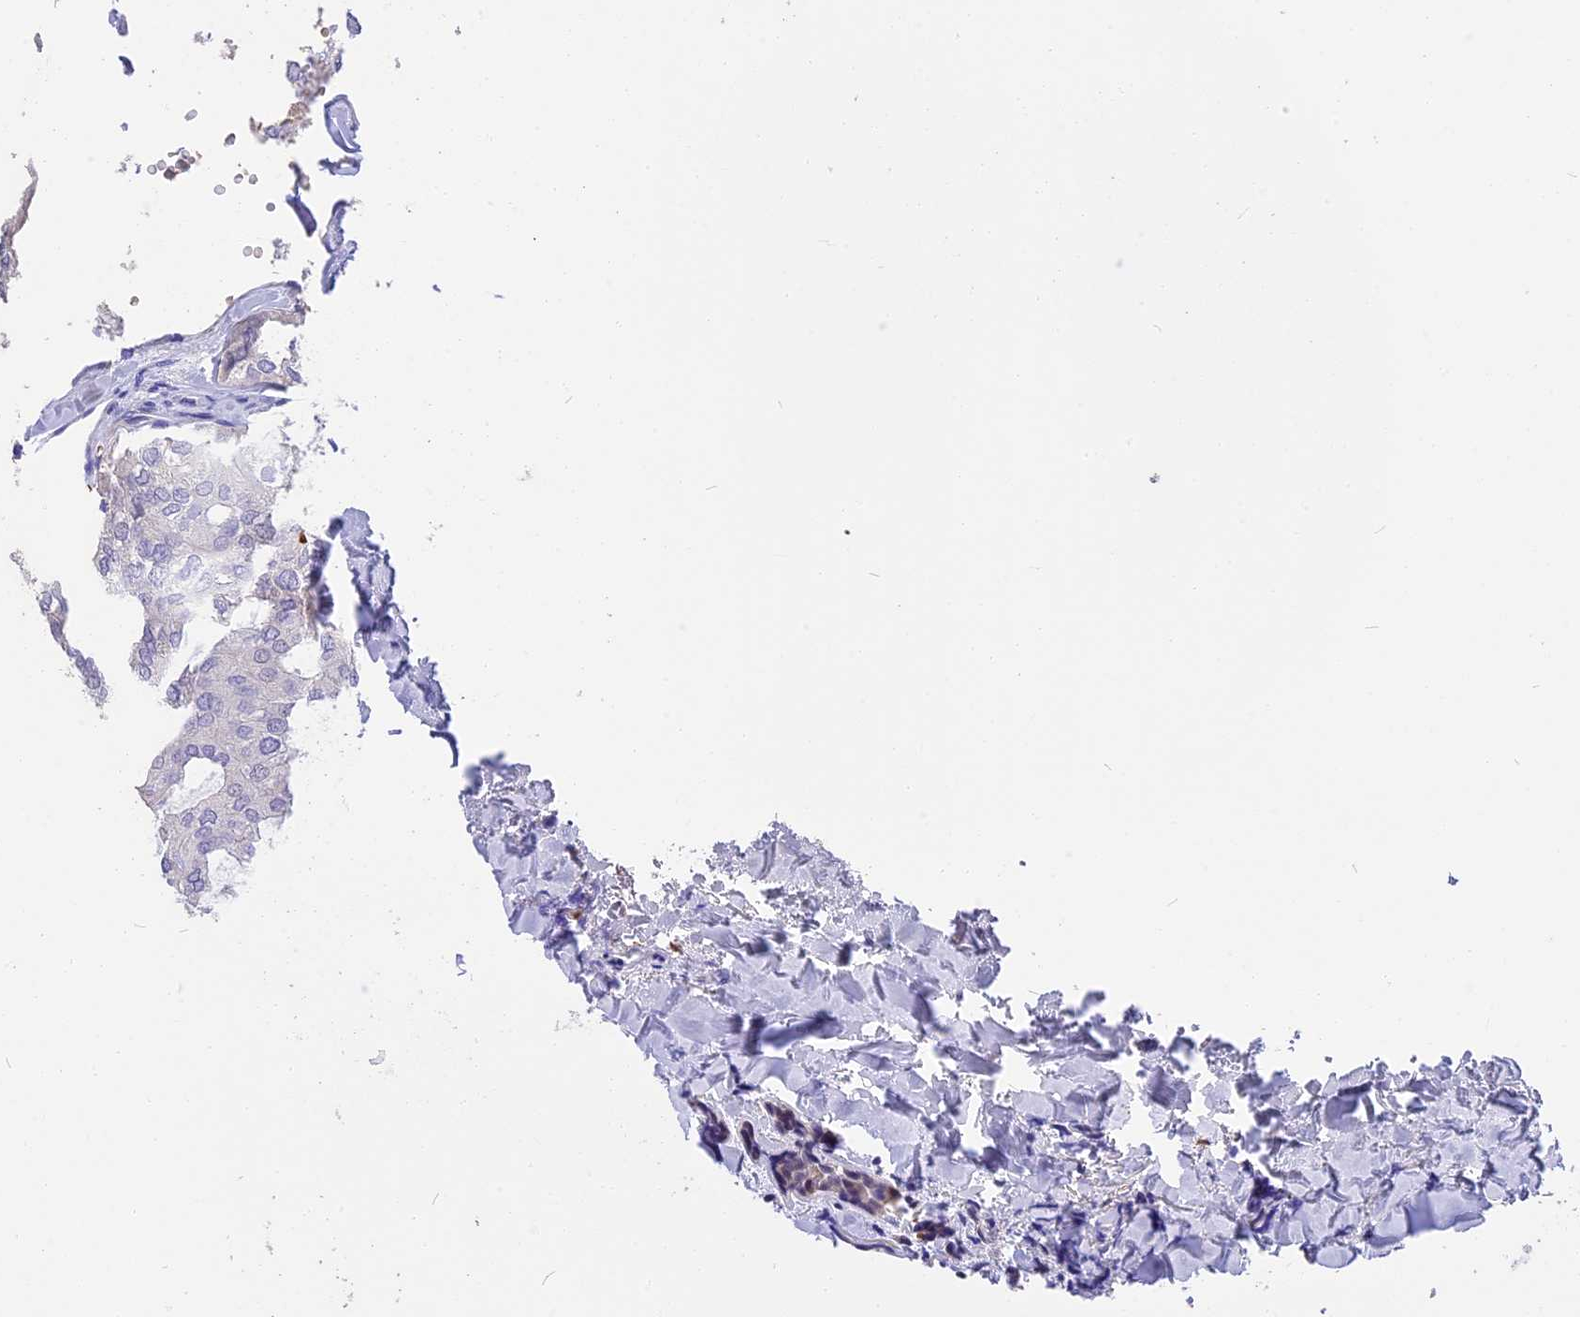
{"staining": {"intensity": "negative", "quantity": "none", "location": "none"}, "tissue": "head and neck cancer", "cell_type": "Tumor cells", "image_type": "cancer", "snomed": [{"axis": "morphology", "description": "Adenocarcinoma, NOS"}, {"axis": "topography", "description": "Salivary gland"}, {"axis": "topography", "description": "Head-Neck"}], "caption": "The immunohistochemistry micrograph has no significant expression in tumor cells of adenocarcinoma (head and neck) tissue. The staining is performed using DAB brown chromogen with nuclei counter-stained in using hematoxylin.", "gene": "TNNC2", "patient": {"sex": "female", "age": 63}}